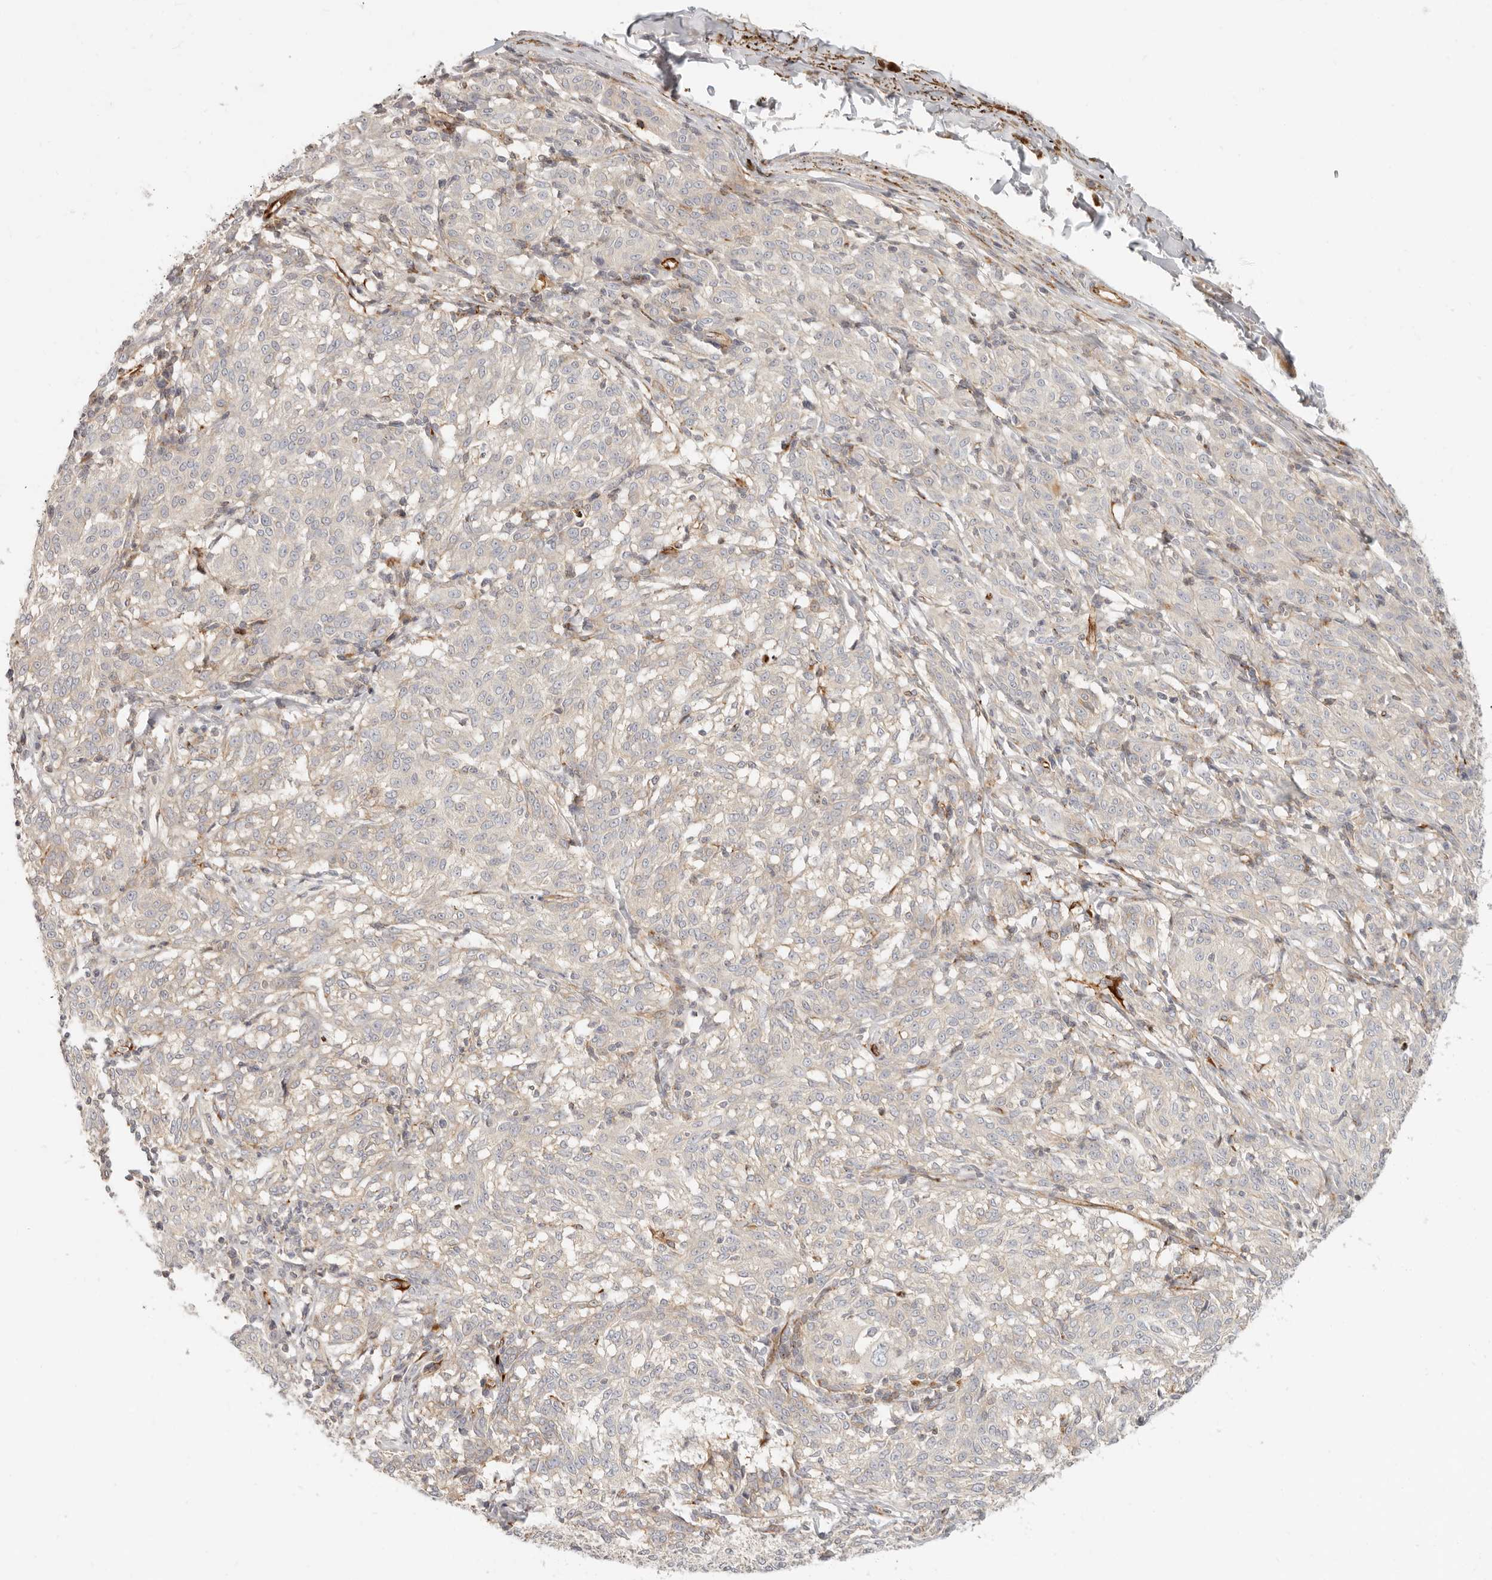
{"staining": {"intensity": "negative", "quantity": "none", "location": "none"}, "tissue": "melanoma", "cell_type": "Tumor cells", "image_type": "cancer", "snomed": [{"axis": "morphology", "description": "Malignant melanoma, NOS"}, {"axis": "topography", "description": "Skin"}], "caption": "This is a micrograph of immunohistochemistry (IHC) staining of malignant melanoma, which shows no positivity in tumor cells.", "gene": "SASS6", "patient": {"sex": "female", "age": 72}}